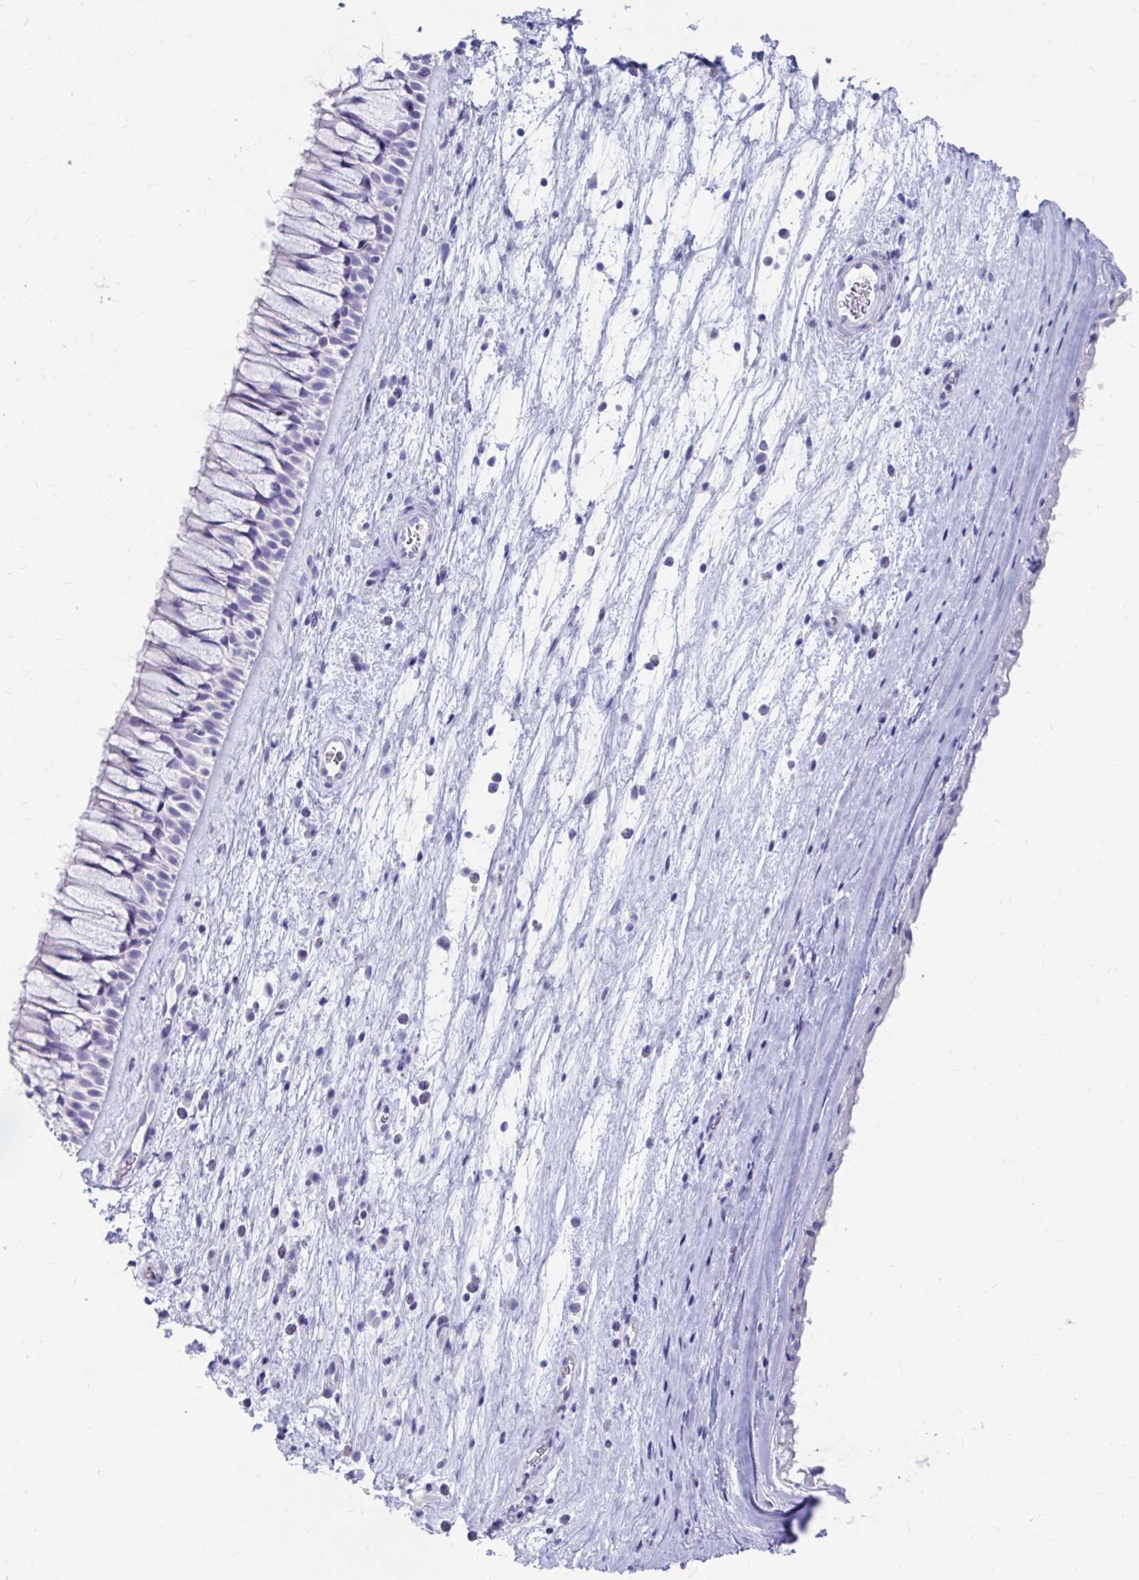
{"staining": {"intensity": "negative", "quantity": "none", "location": "none"}, "tissue": "nasopharynx", "cell_type": "Respiratory epithelial cells", "image_type": "normal", "snomed": [{"axis": "morphology", "description": "Normal tissue, NOS"}, {"axis": "topography", "description": "Nasopharynx"}], "caption": "DAB immunohistochemical staining of unremarkable human nasopharynx displays no significant staining in respiratory epithelial cells.", "gene": "DPEP3", "patient": {"sex": "male", "age": 74}}